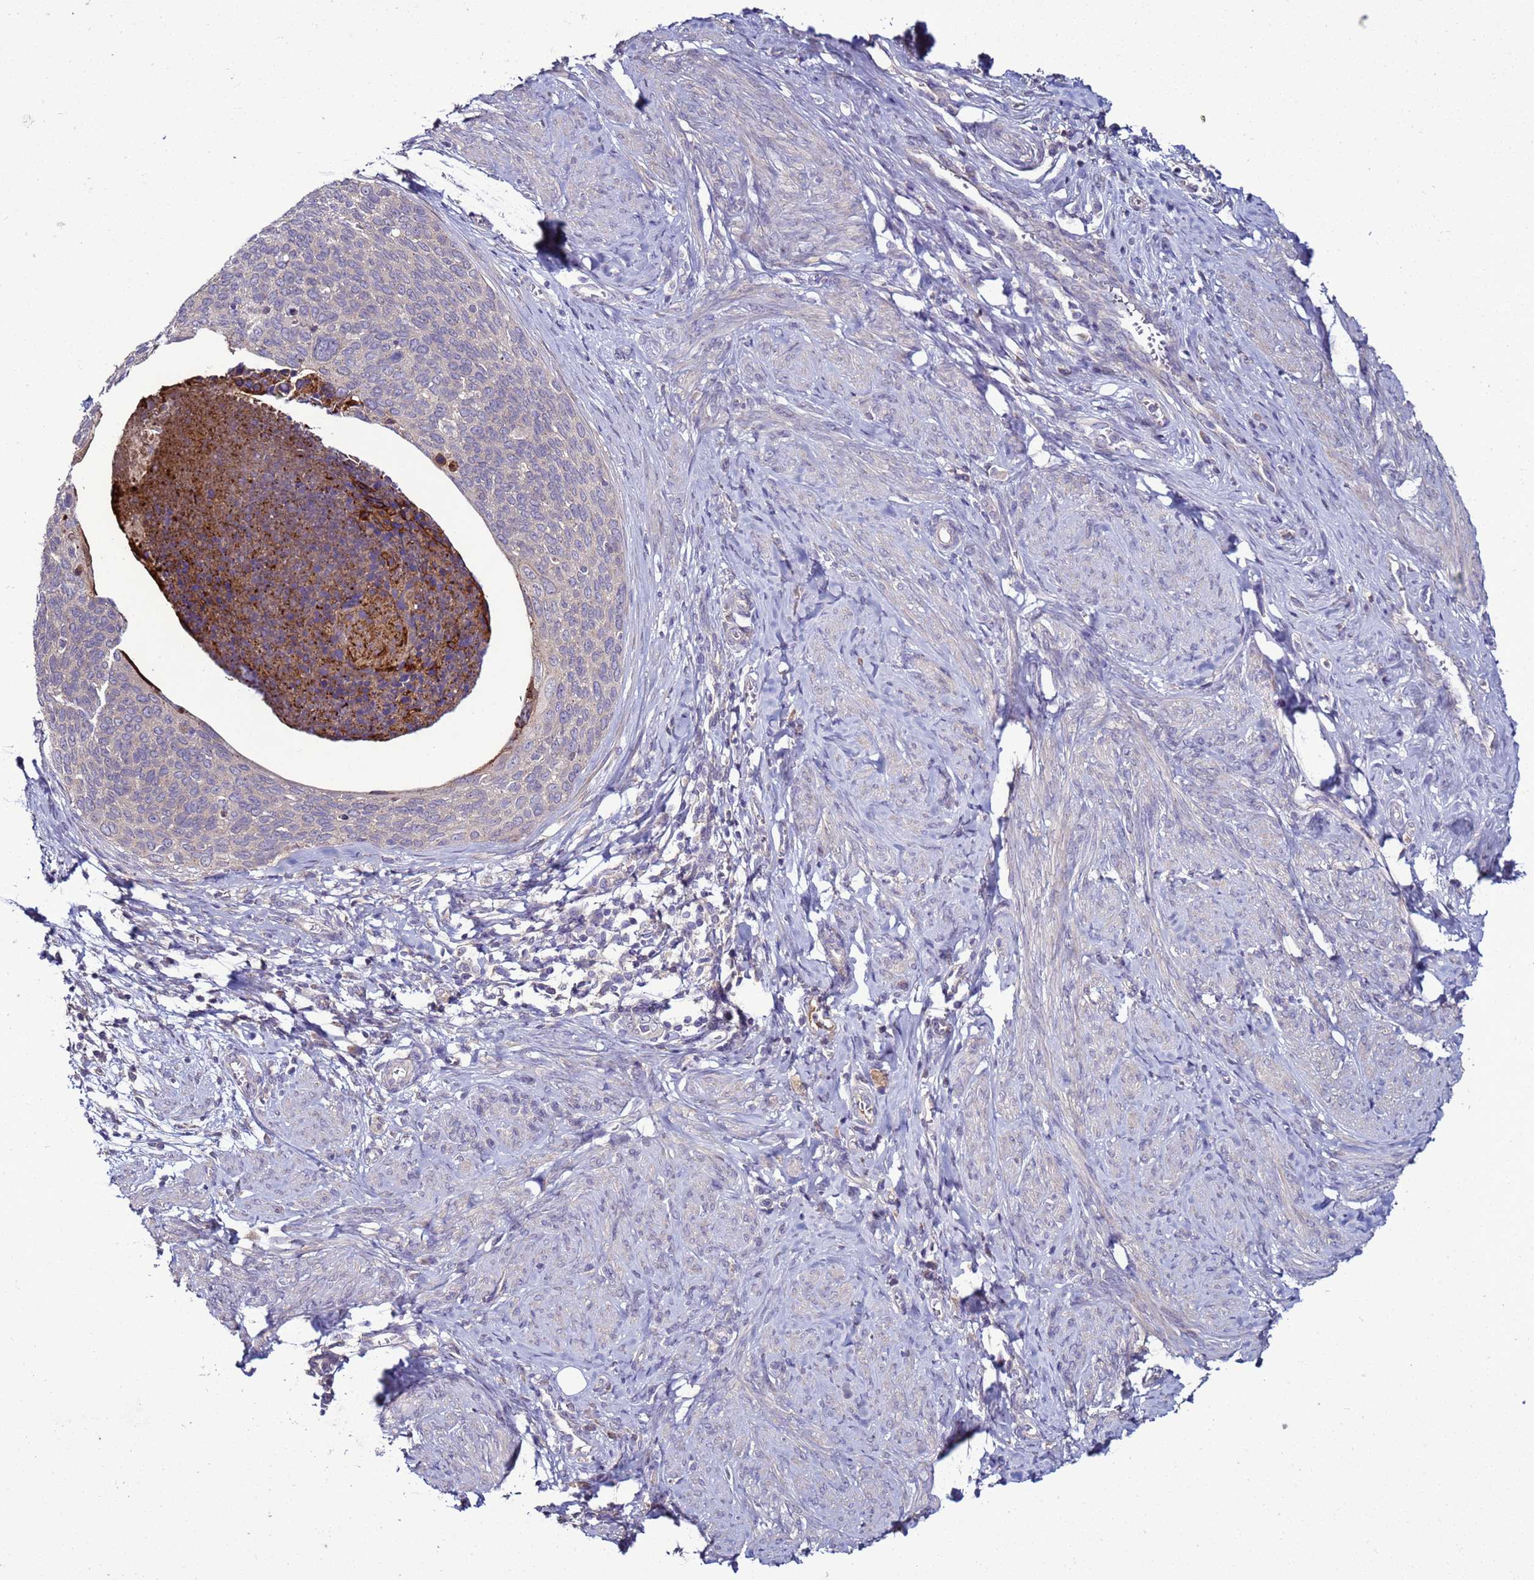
{"staining": {"intensity": "negative", "quantity": "none", "location": "none"}, "tissue": "cervical cancer", "cell_type": "Tumor cells", "image_type": "cancer", "snomed": [{"axis": "morphology", "description": "Squamous cell carcinoma, NOS"}, {"axis": "topography", "description": "Cervix"}], "caption": "Human cervical squamous cell carcinoma stained for a protein using IHC displays no staining in tumor cells.", "gene": "RABL2B", "patient": {"sex": "female", "age": 80}}